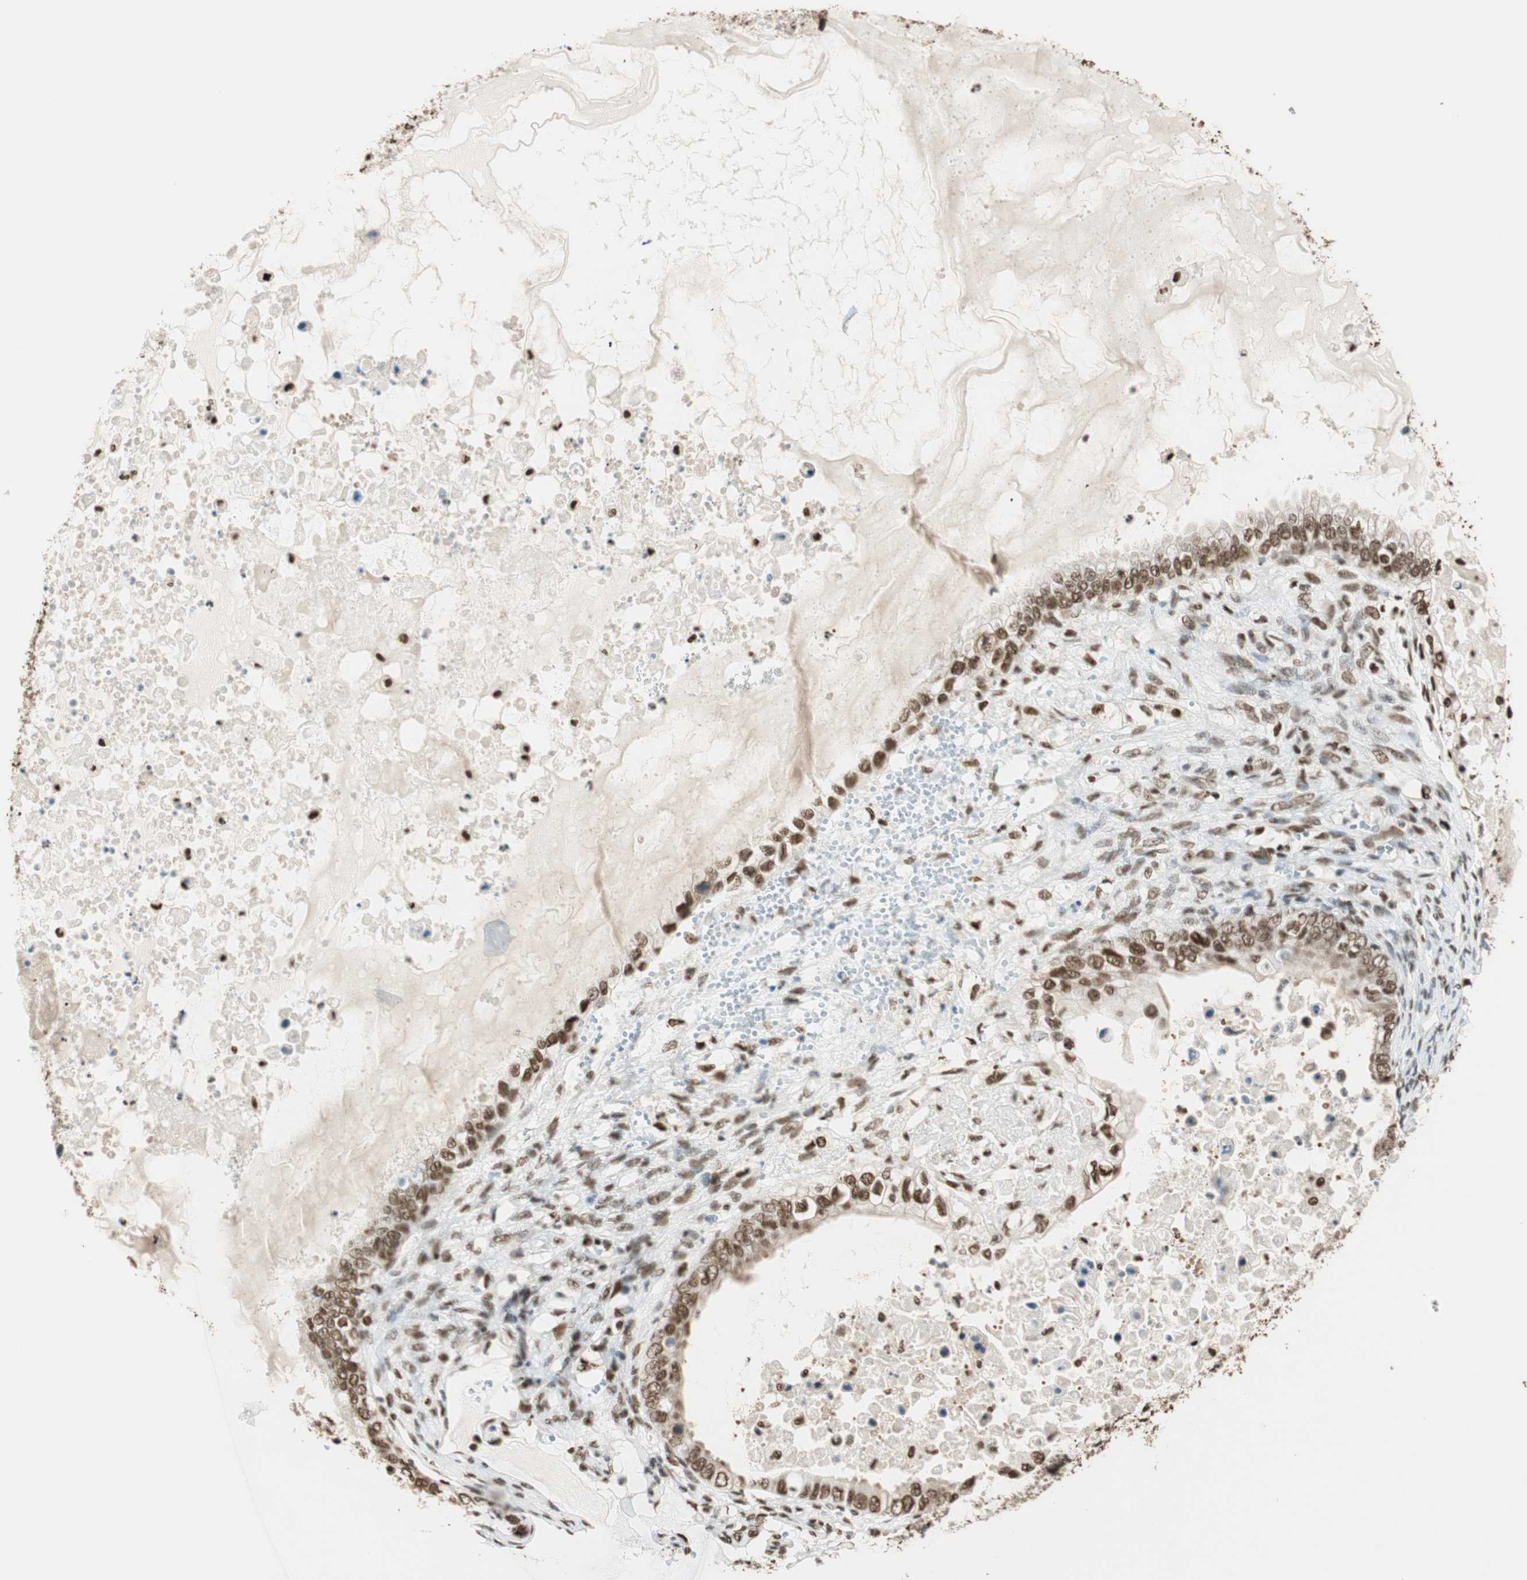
{"staining": {"intensity": "moderate", "quantity": "25%-75%", "location": "nuclear"}, "tissue": "ovarian cancer", "cell_type": "Tumor cells", "image_type": "cancer", "snomed": [{"axis": "morphology", "description": "Cystadenocarcinoma, mucinous, NOS"}, {"axis": "topography", "description": "Ovary"}], "caption": "Approximately 25%-75% of tumor cells in human mucinous cystadenocarcinoma (ovarian) demonstrate moderate nuclear protein positivity as visualized by brown immunohistochemical staining.", "gene": "FANCG", "patient": {"sex": "female", "age": 80}}